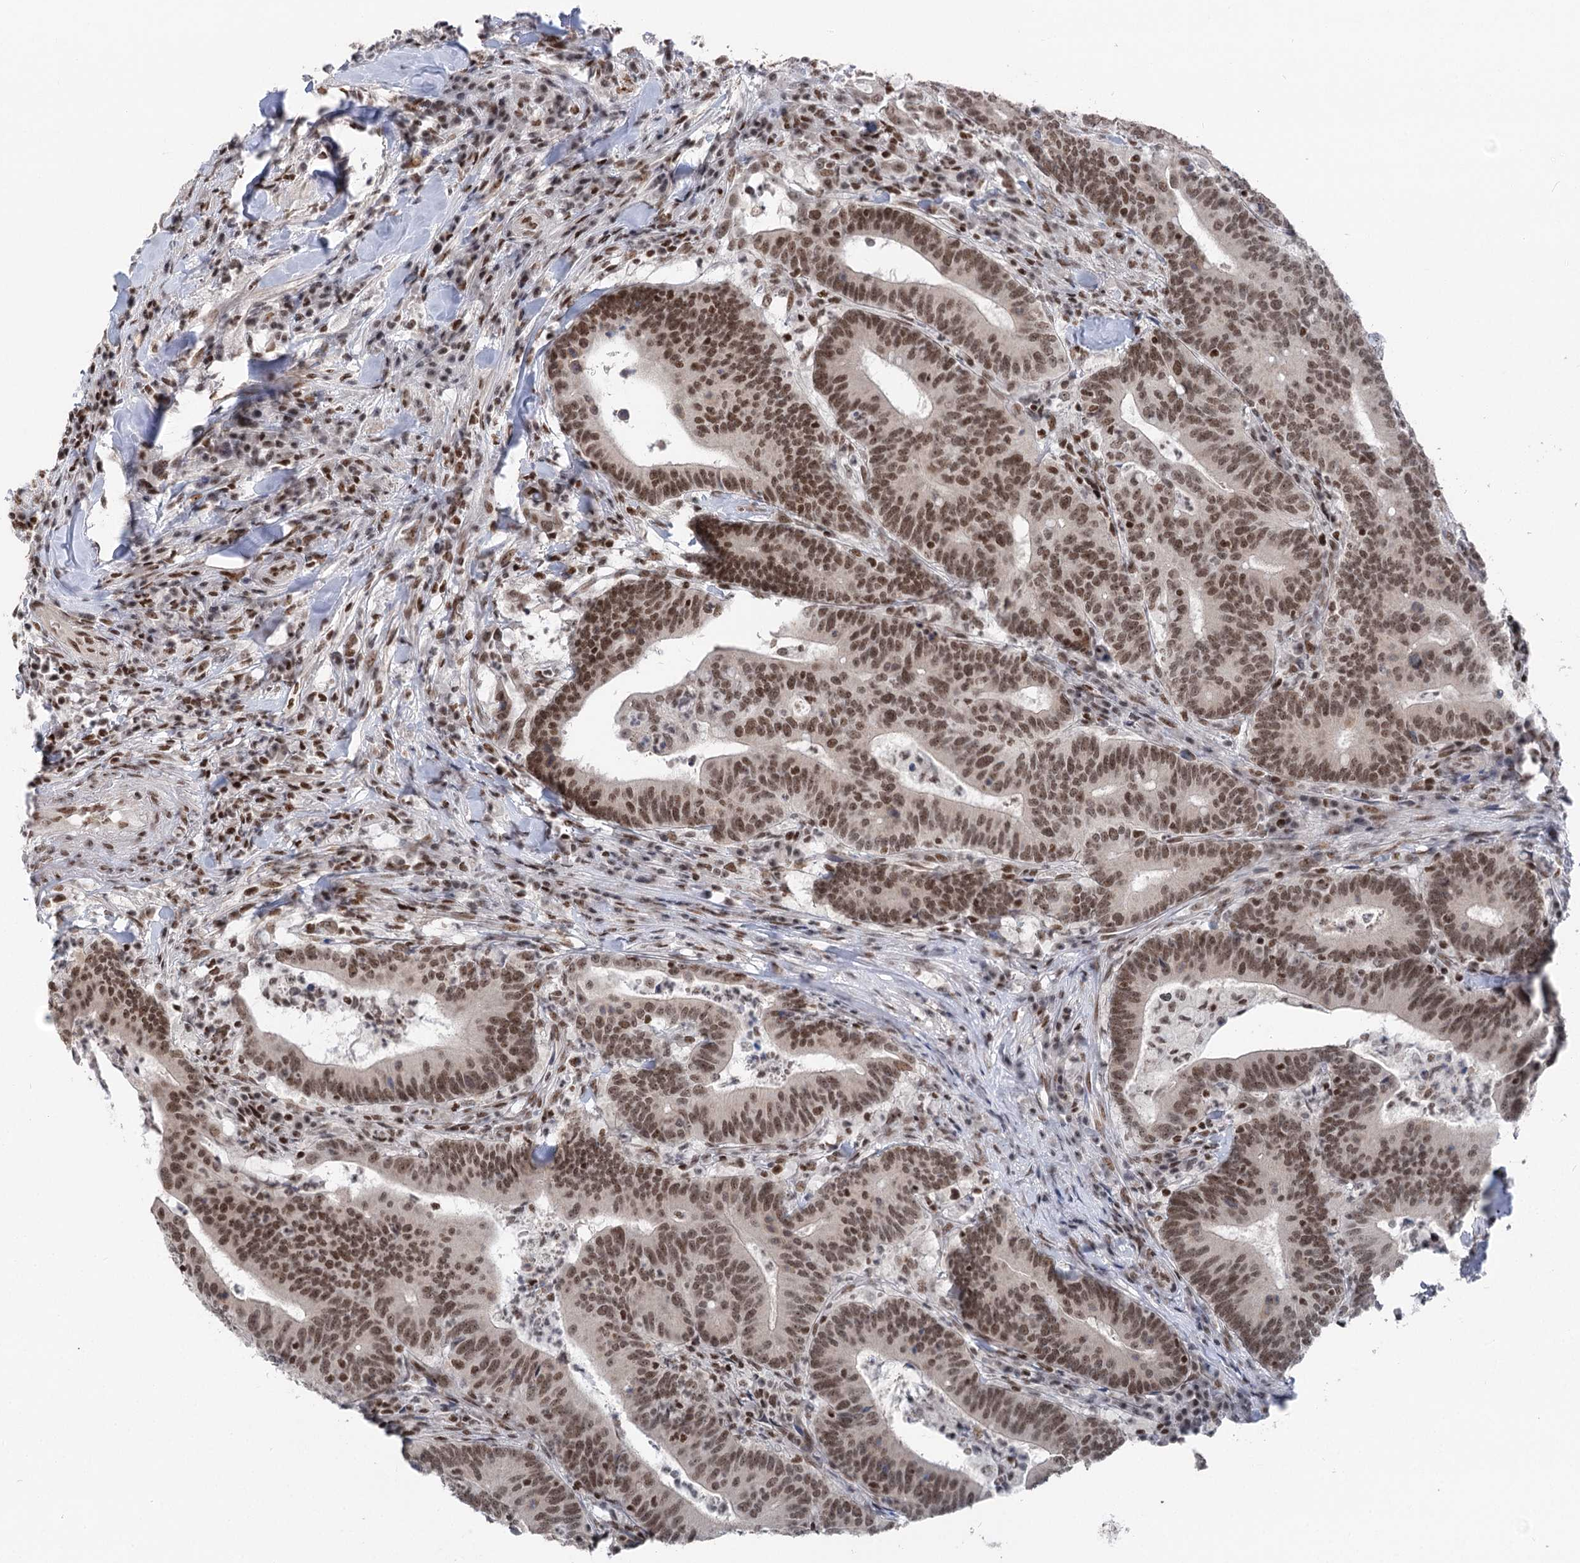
{"staining": {"intensity": "moderate", "quantity": ">75%", "location": "nuclear"}, "tissue": "colorectal cancer", "cell_type": "Tumor cells", "image_type": "cancer", "snomed": [{"axis": "morphology", "description": "Adenocarcinoma, NOS"}, {"axis": "topography", "description": "Colon"}], "caption": "Human colorectal cancer stained for a protein (brown) shows moderate nuclear positive expression in approximately >75% of tumor cells.", "gene": "CGGBP1", "patient": {"sex": "female", "age": 66}}